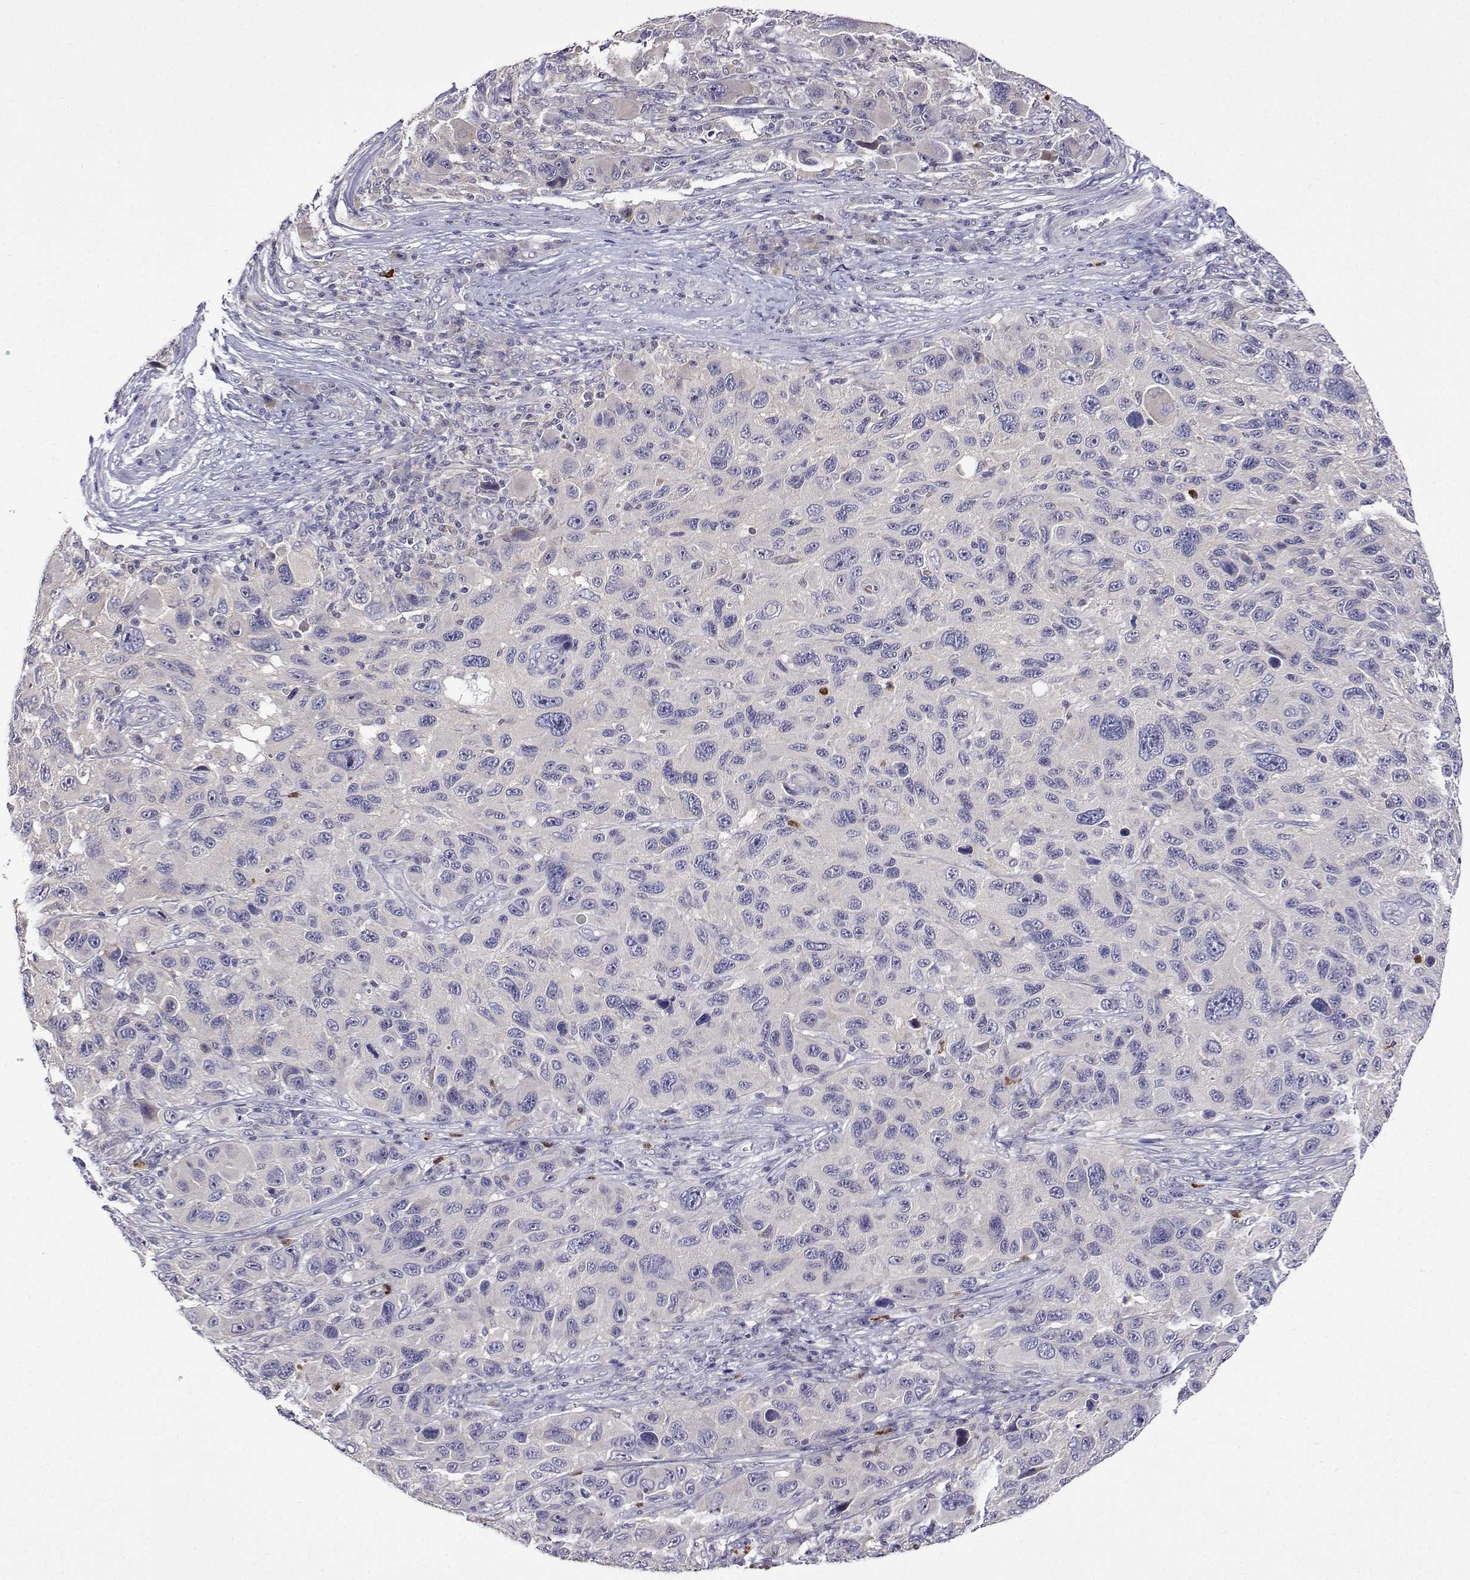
{"staining": {"intensity": "negative", "quantity": "none", "location": "none"}, "tissue": "melanoma", "cell_type": "Tumor cells", "image_type": "cancer", "snomed": [{"axis": "morphology", "description": "Malignant melanoma, NOS"}, {"axis": "topography", "description": "Skin"}], "caption": "Tumor cells show no significant staining in melanoma. (DAB (3,3'-diaminobenzidine) immunohistochemistry visualized using brightfield microscopy, high magnification).", "gene": "SULT2A1", "patient": {"sex": "male", "age": 53}}